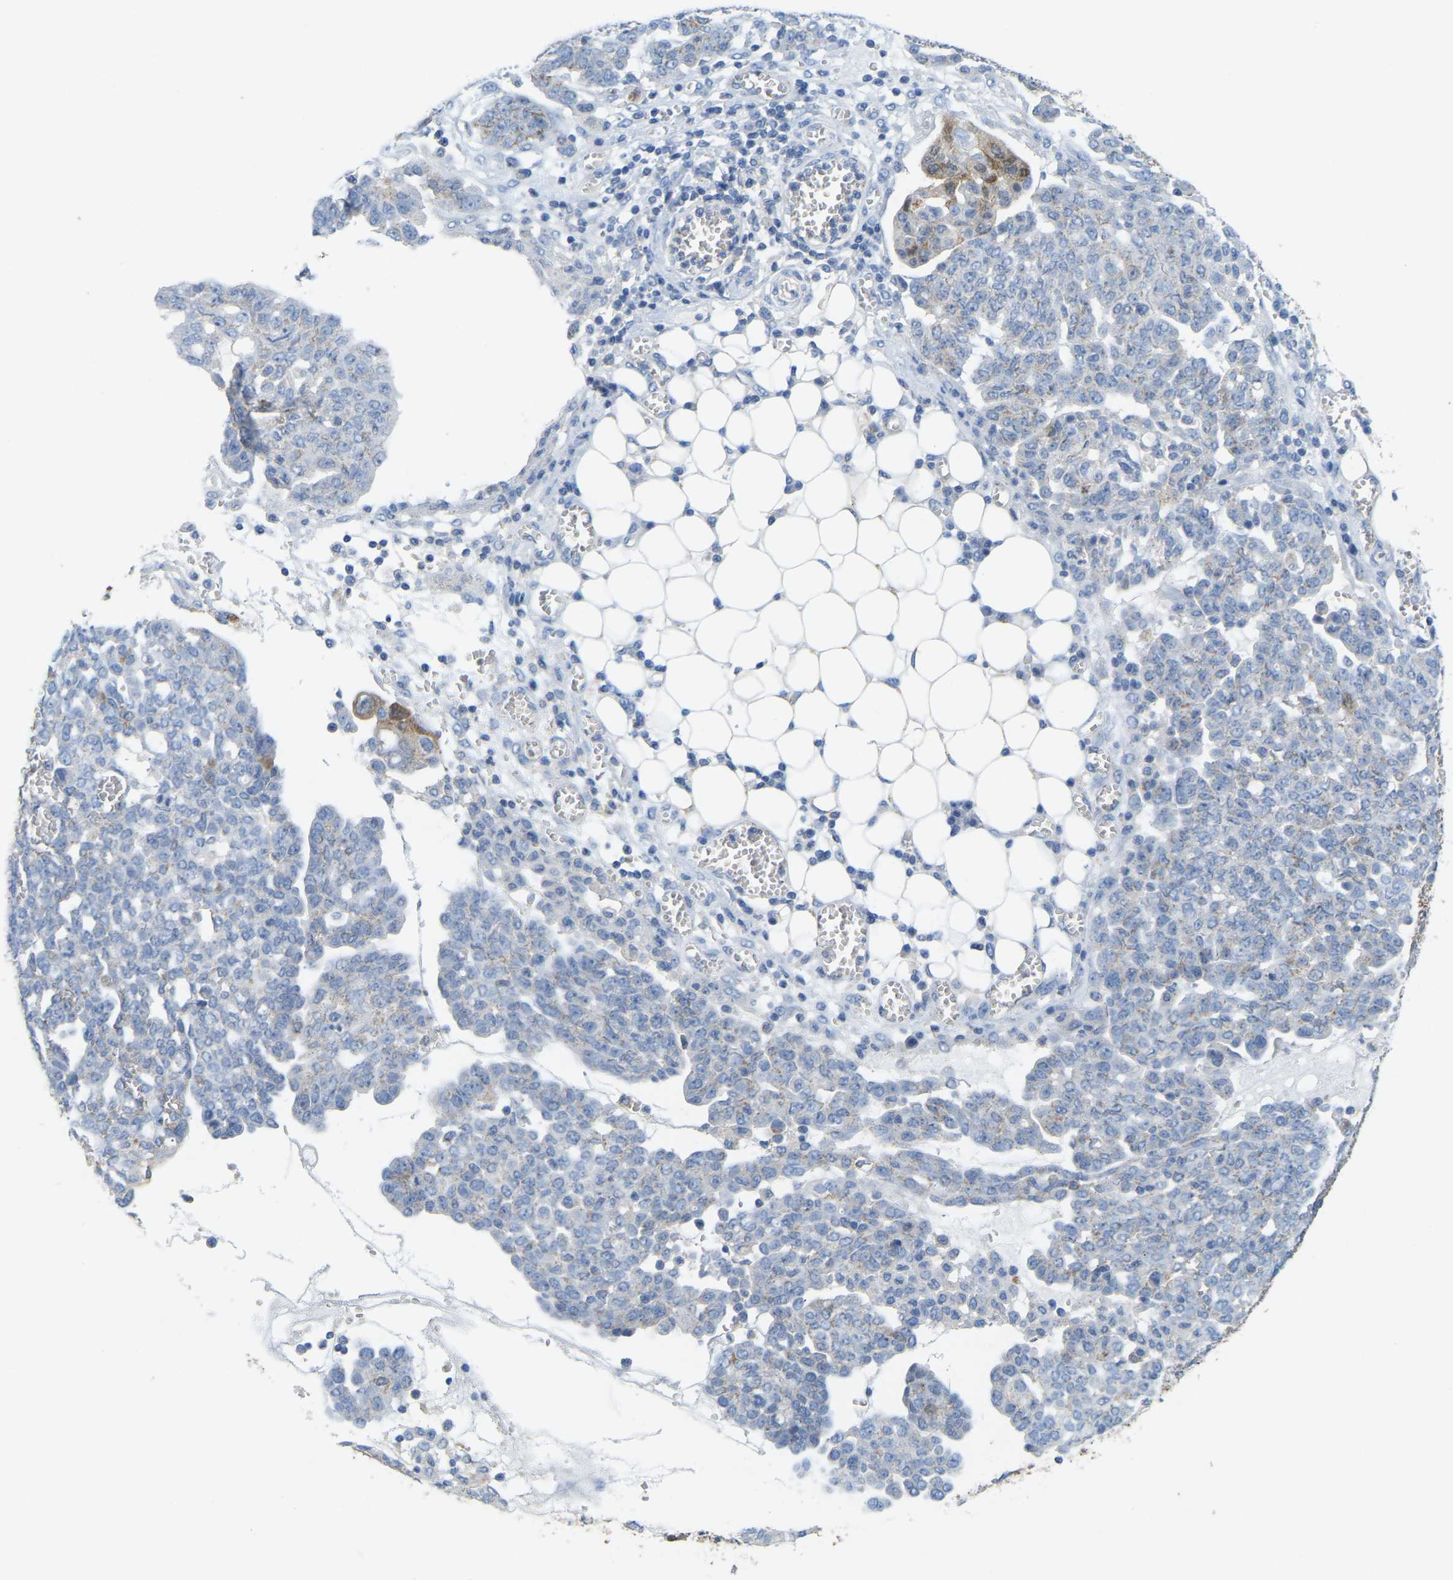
{"staining": {"intensity": "moderate", "quantity": "<25%", "location": "cytoplasmic/membranous"}, "tissue": "ovarian cancer", "cell_type": "Tumor cells", "image_type": "cancer", "snomed": [{"axis": "morphology", "description": "Cystadenocarcinoma, serous, NOS"}, {"axis": "topography", "description": "Soft tissue"}, {"axis": "topography", "description": "Ovary"}], "caption": "A low amount of moderate cytoplasmic/membranous positivity is appreciated in approximately <25% of tumor cells in serous cystadenocarcinoma (ovarian) tissue.", "gene": "SERPINB5", "patient": {"sex": "female", "age": 57}}